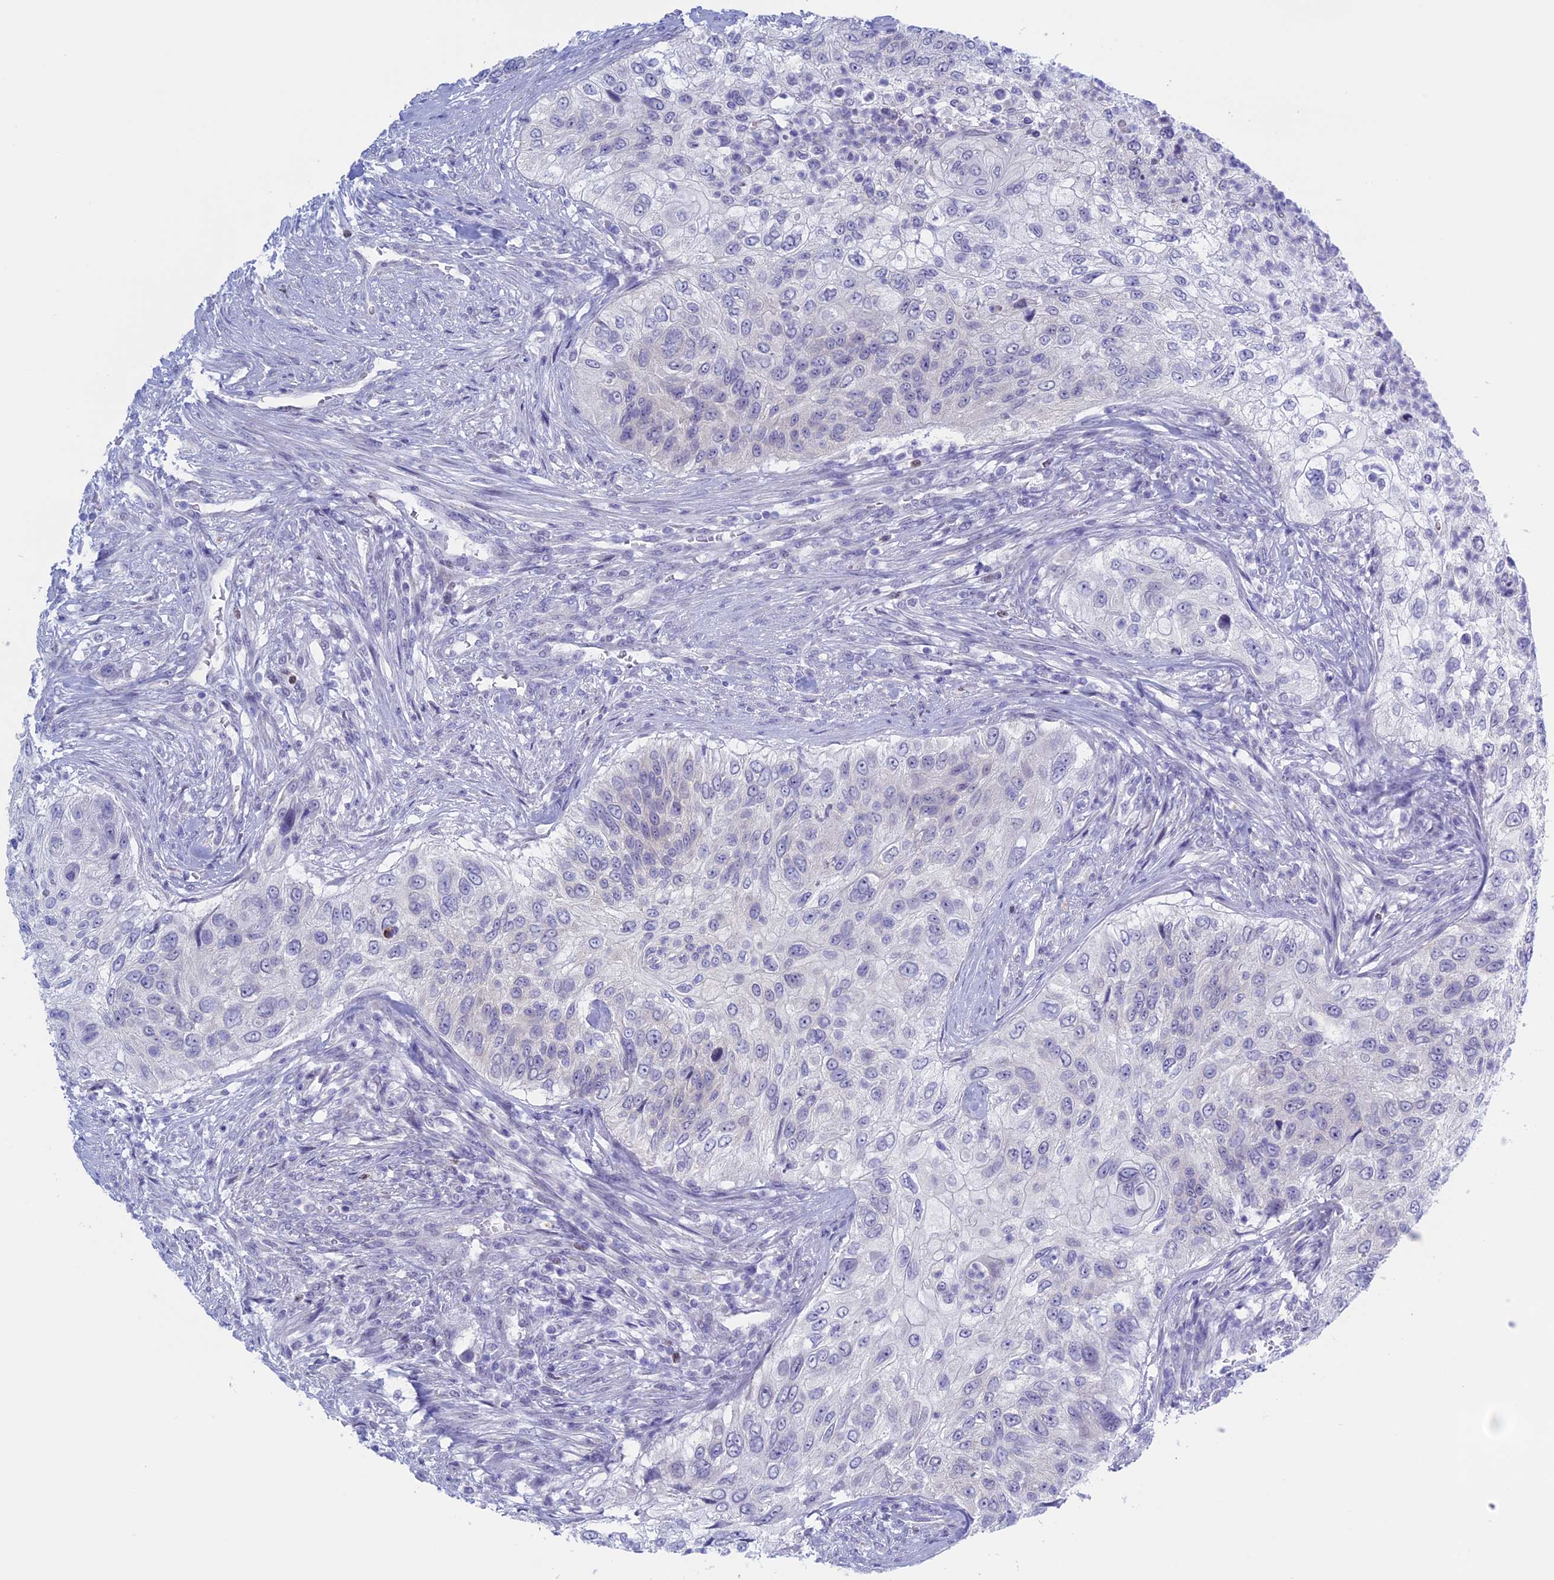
{"staining": {"intensity": "negative", "quantity": "none", "location": "none"}, "tissue": "urothelial cancer", "cell_type": "Tumor cells", "image_type": "cancer", "snomed": [{"axis": "morphology", "description": "Urothelial carcinoma, High grade"}, {"axis": "topography", "description": "Urinary bladder"}], "caption": "DAB (3,3'-diaminobenzidine) immunohistochemical staining of human urothelial cancer shows no significant staining in tumor cells. (Stains: DAB immunohistochemistry with hematoxylin counter stain, Microscopy: brightfield microscopy at high magnification).", "gene": "LHFPL2", "patient": {"sex": "female", "age": 60}}